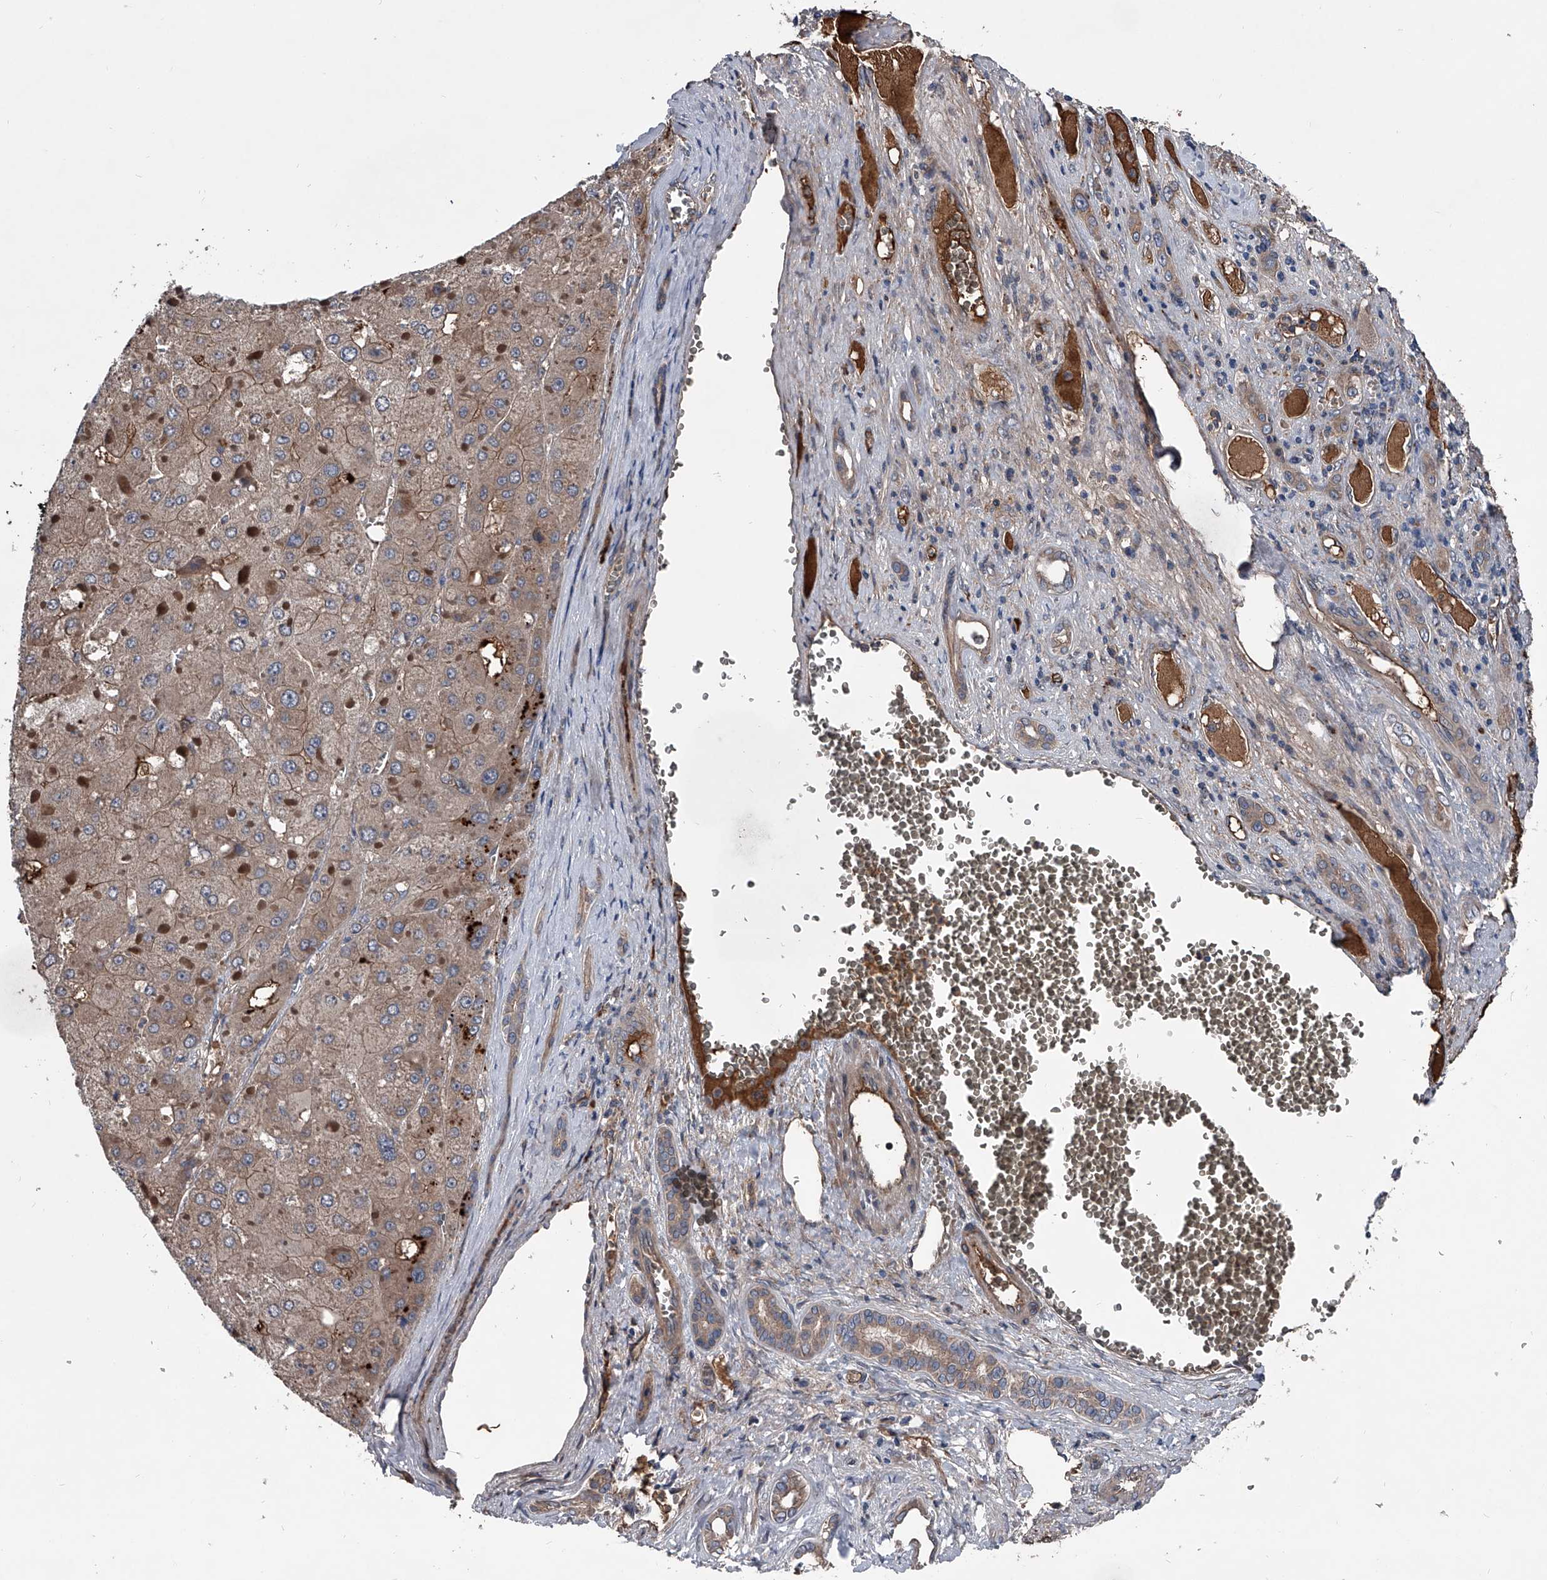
{"staining": {"intensity": "weak", "quantity": ">75%", "location": "cytoplasmic/membranous"}, "tissue": "liver cancer", "cell_type": "Tumor cells", "image_type": "cancer", "snomed": [{"axis": "morphology", "description": "Carcinoma, Hepatocellular, NOS"}, {"axis": "topography", "description": "Liver"}], "caption": "An IHC image of tumor tissue is shown. Protein staining in brown labels weak cytoplasmic/membranous positivity in hepatocellular carcinoma (liver) within tumor cells.", "gene": "KIF13A", "patient": {"sex": "female", "age": 73}}